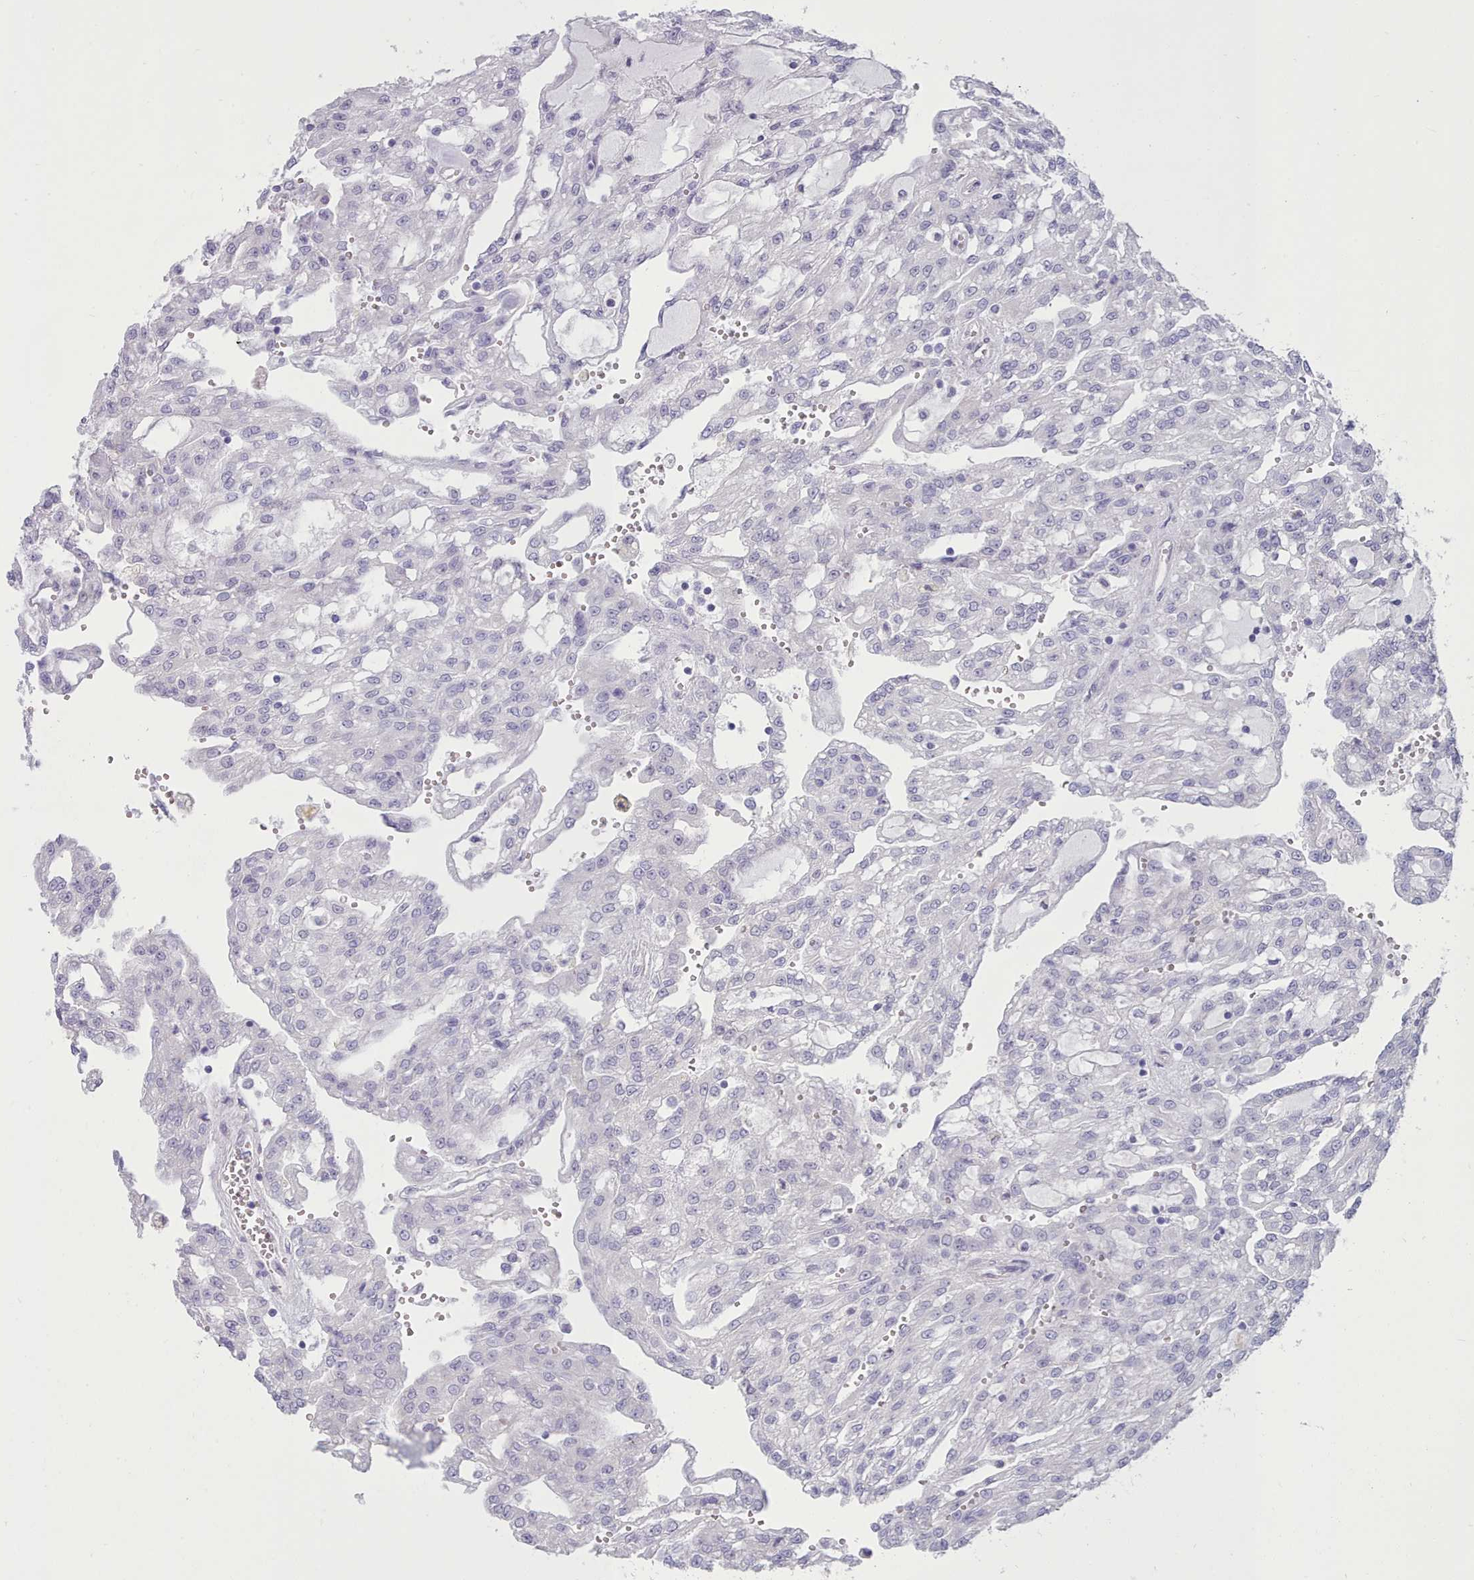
{"staining": {"intensity": "negative", "quantity": "none", "location": "none"}, "tissue": "renal cancer", "cell_type": "Tumor cells", "image_type": "cancer", "snomed": [{"axis": "morphology", "description": "Adenocarcinoma, NOS"}, {"axis": "topography", "description": "Kidney"}], "caption": "IHC of human renal adenocarcinoma shows no expression in tumor cells.", "gene": "TMEM253", "patient": {"sex": "male", "age": 63}}